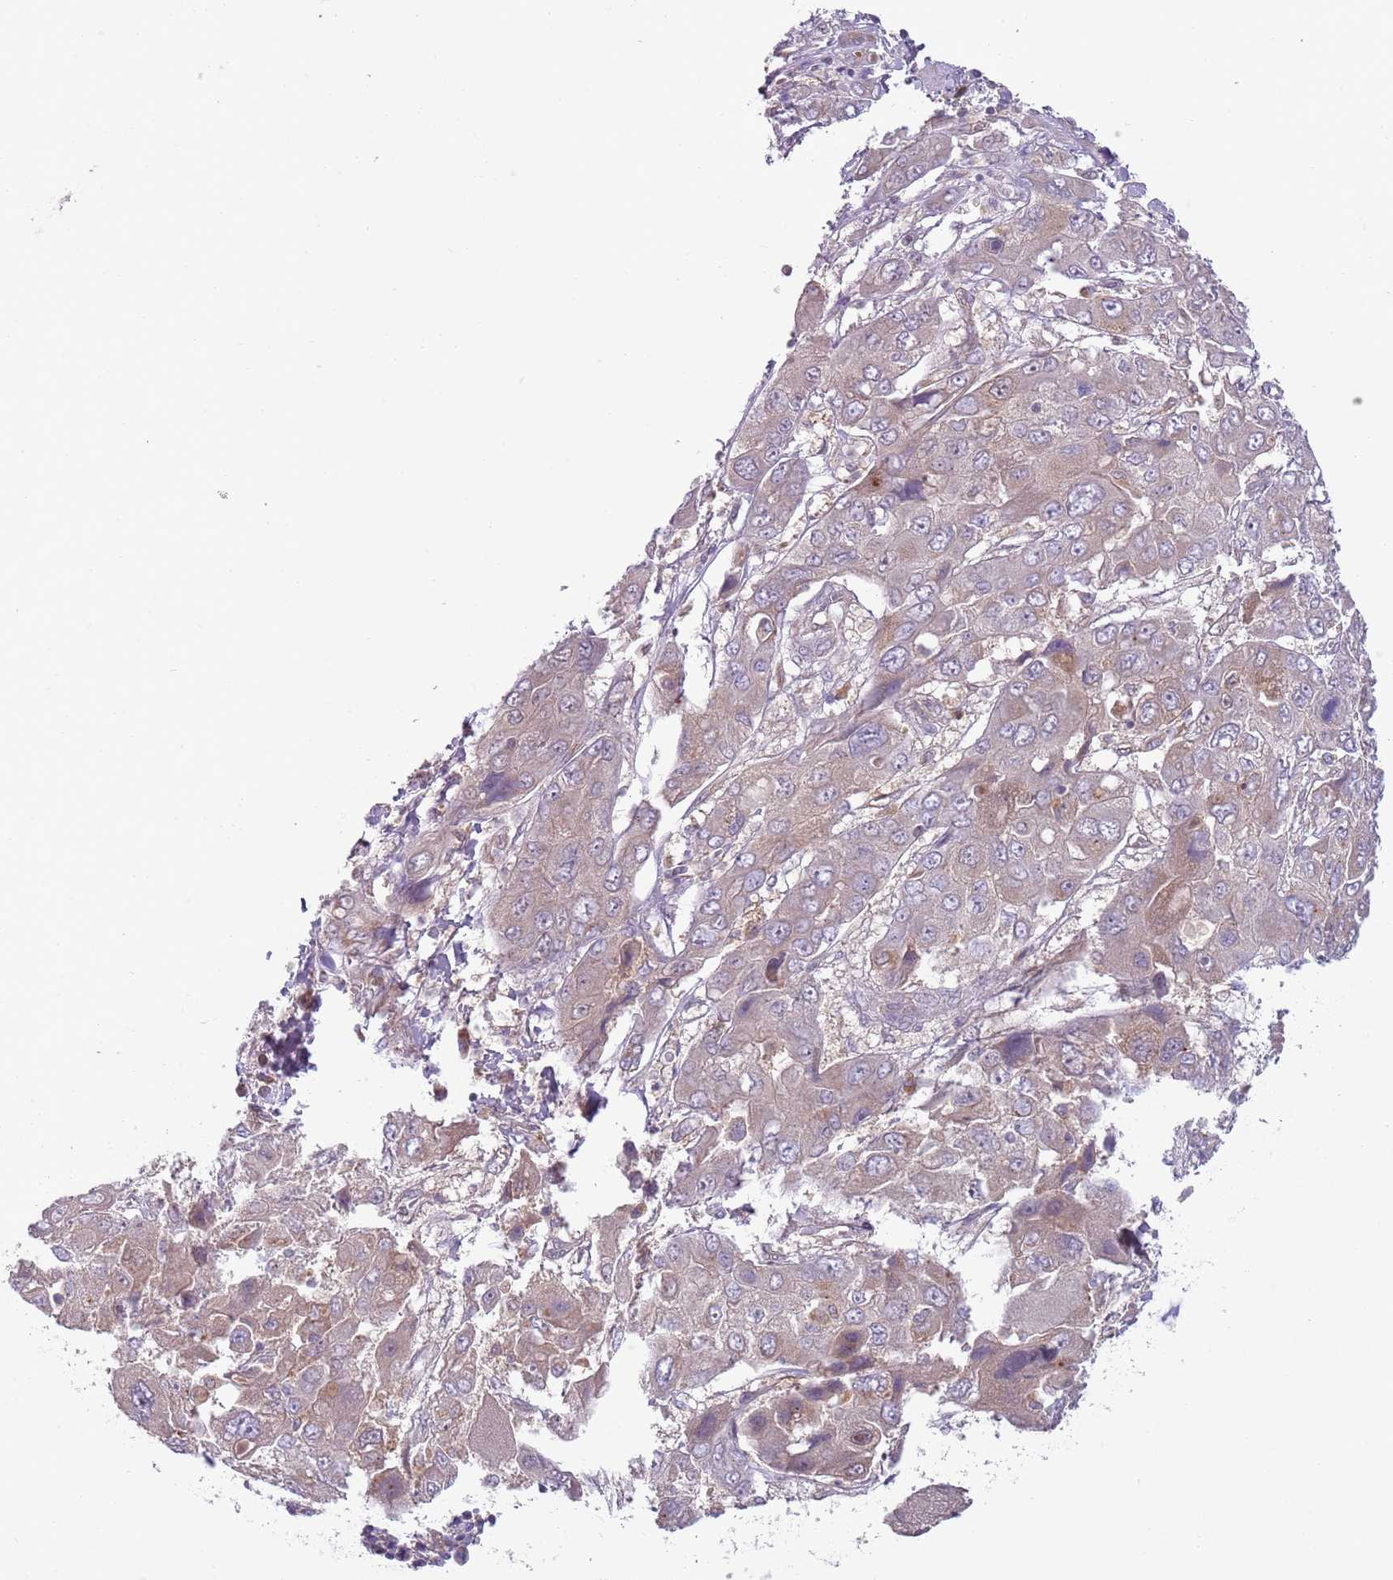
{"staining": {"intensity": "weak", "quantity": "25%-75%", "location": "cytoplasmic/membranous"}, "tissue": "liver cancer", "cell_type": "Tumor cells", "image_type": "cancer", "snomed": [{"axis": "morphology", "description": "Cholangiocarcinoma"}, {"axis": "topography", "description": "Liver"}], "caption": "IHC micrograph of liver cholangiocarcinoma stained for a protein (brown), which displays low levels of weak cytoplasmic/membranous positivity in approximately 25%-75% of tumor cells.", "gene": "SKOR2", "patient": {"sex": "male", "age": 67}}